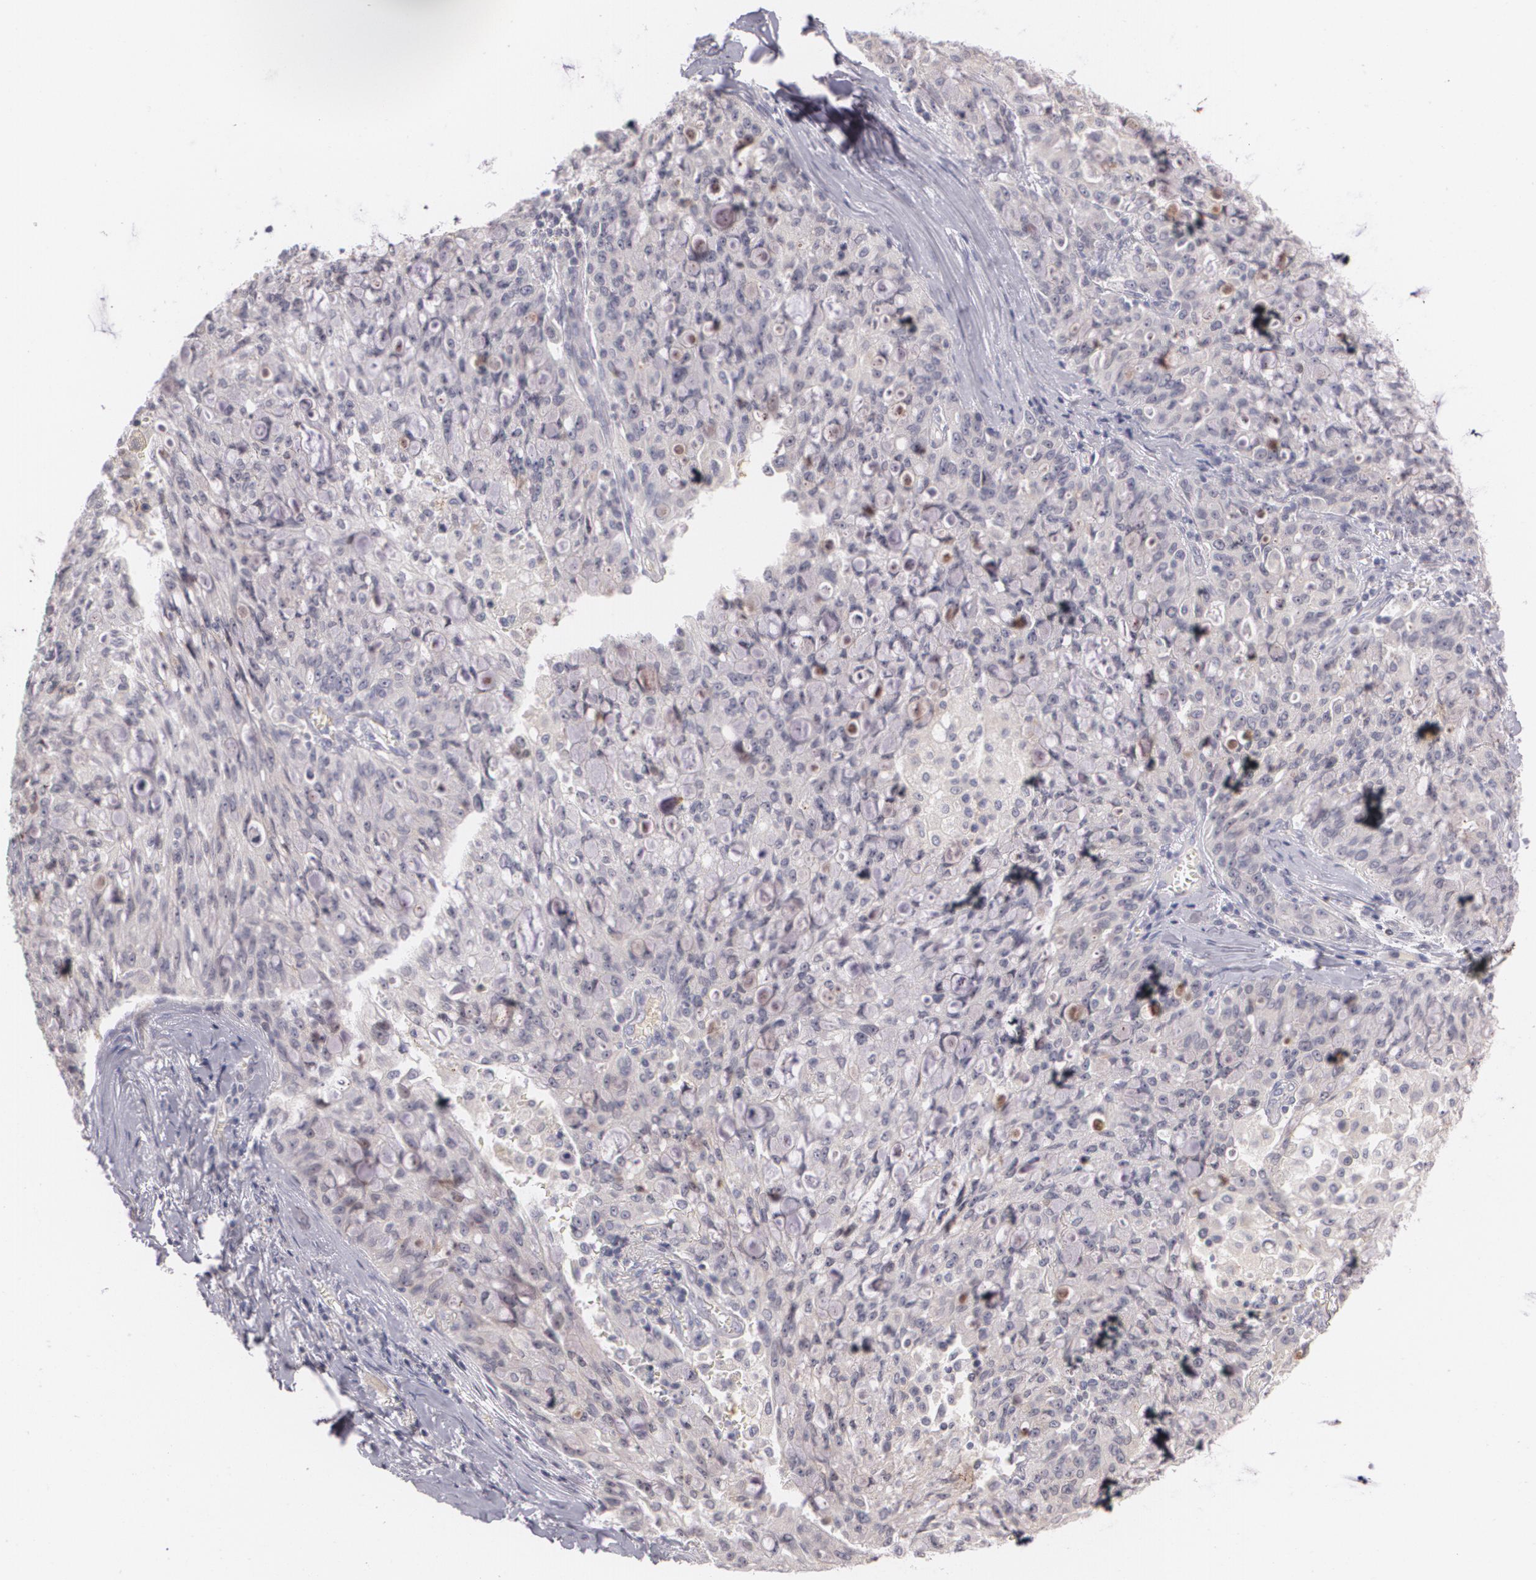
{"staining": {"intensity": "negative", "quantity": "none", "location": "none"}, "tissue": "lung cancer", "cell_type": "Tumor cells", "image_type": "cancer", "snomed": [{"axis": "morphology", "description": "Adenocarcinoma, NOS"}, {"axis": "topography", "description": "Lung"}], "caption": "A histopathology image of lung adenocarcinoma stained for a protein shows no brown staining in tumor cells.", "gene": "ZBTB16", "patient": {"sex": "female", "age": 44}}